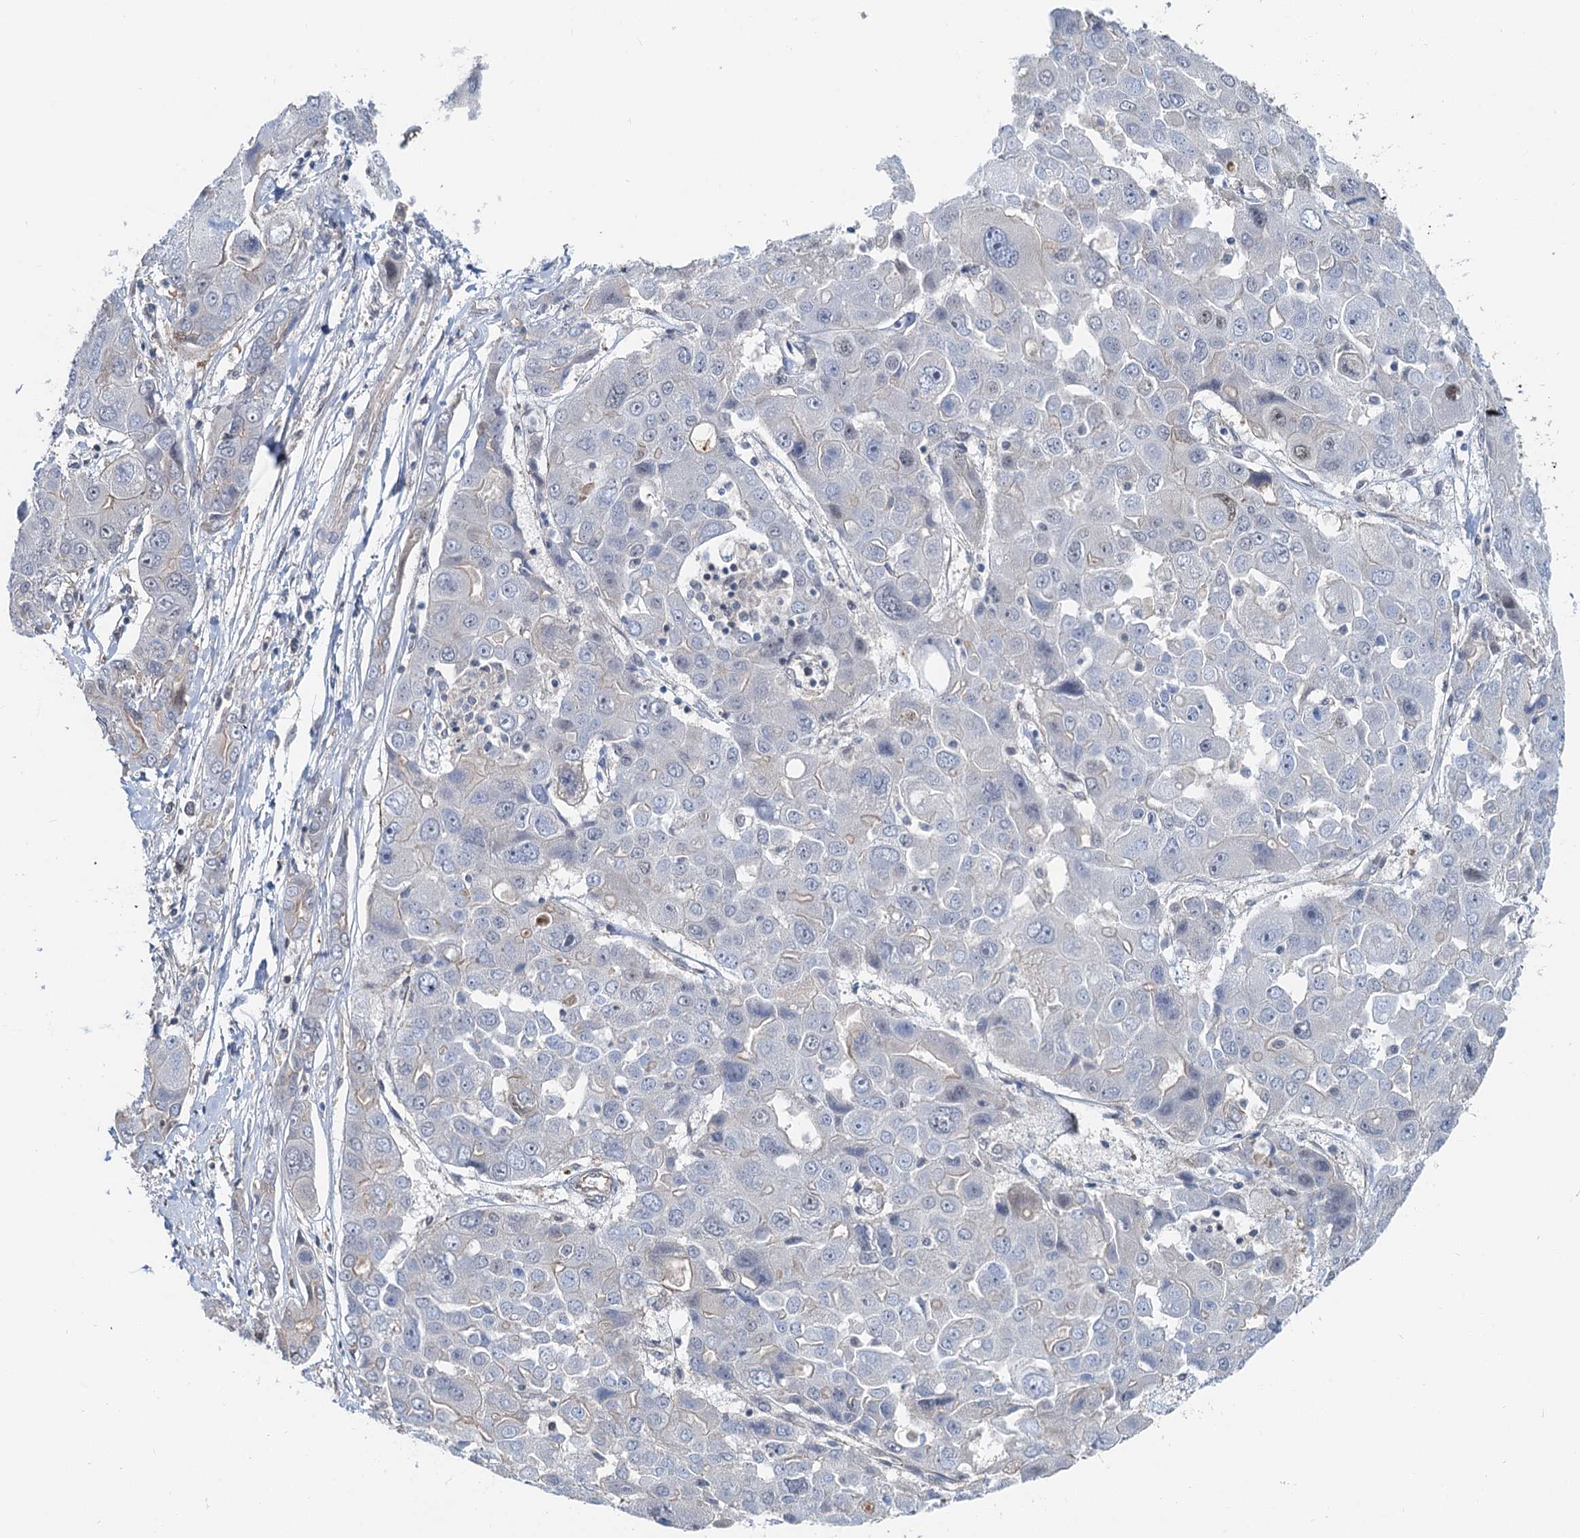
{"staining": {"intensity": "negative", "quantity": "none", "location": "none"}, "tissue": "liver cancer", "cell_type": "Tumor cells", "image_type": "cancer", "snomed": [{"axis": "morphology", "description": "Cholangiocarcinoma"}, {"axis": "topography", "description": "Liver"}], "caption": "A photomicrograph of cholangiocarcinoma (liver) stained for a protein reveals no brown staining in tumor cells.", "gene": "CFDP1", "patient": {"sex": "male", "age": 67}}